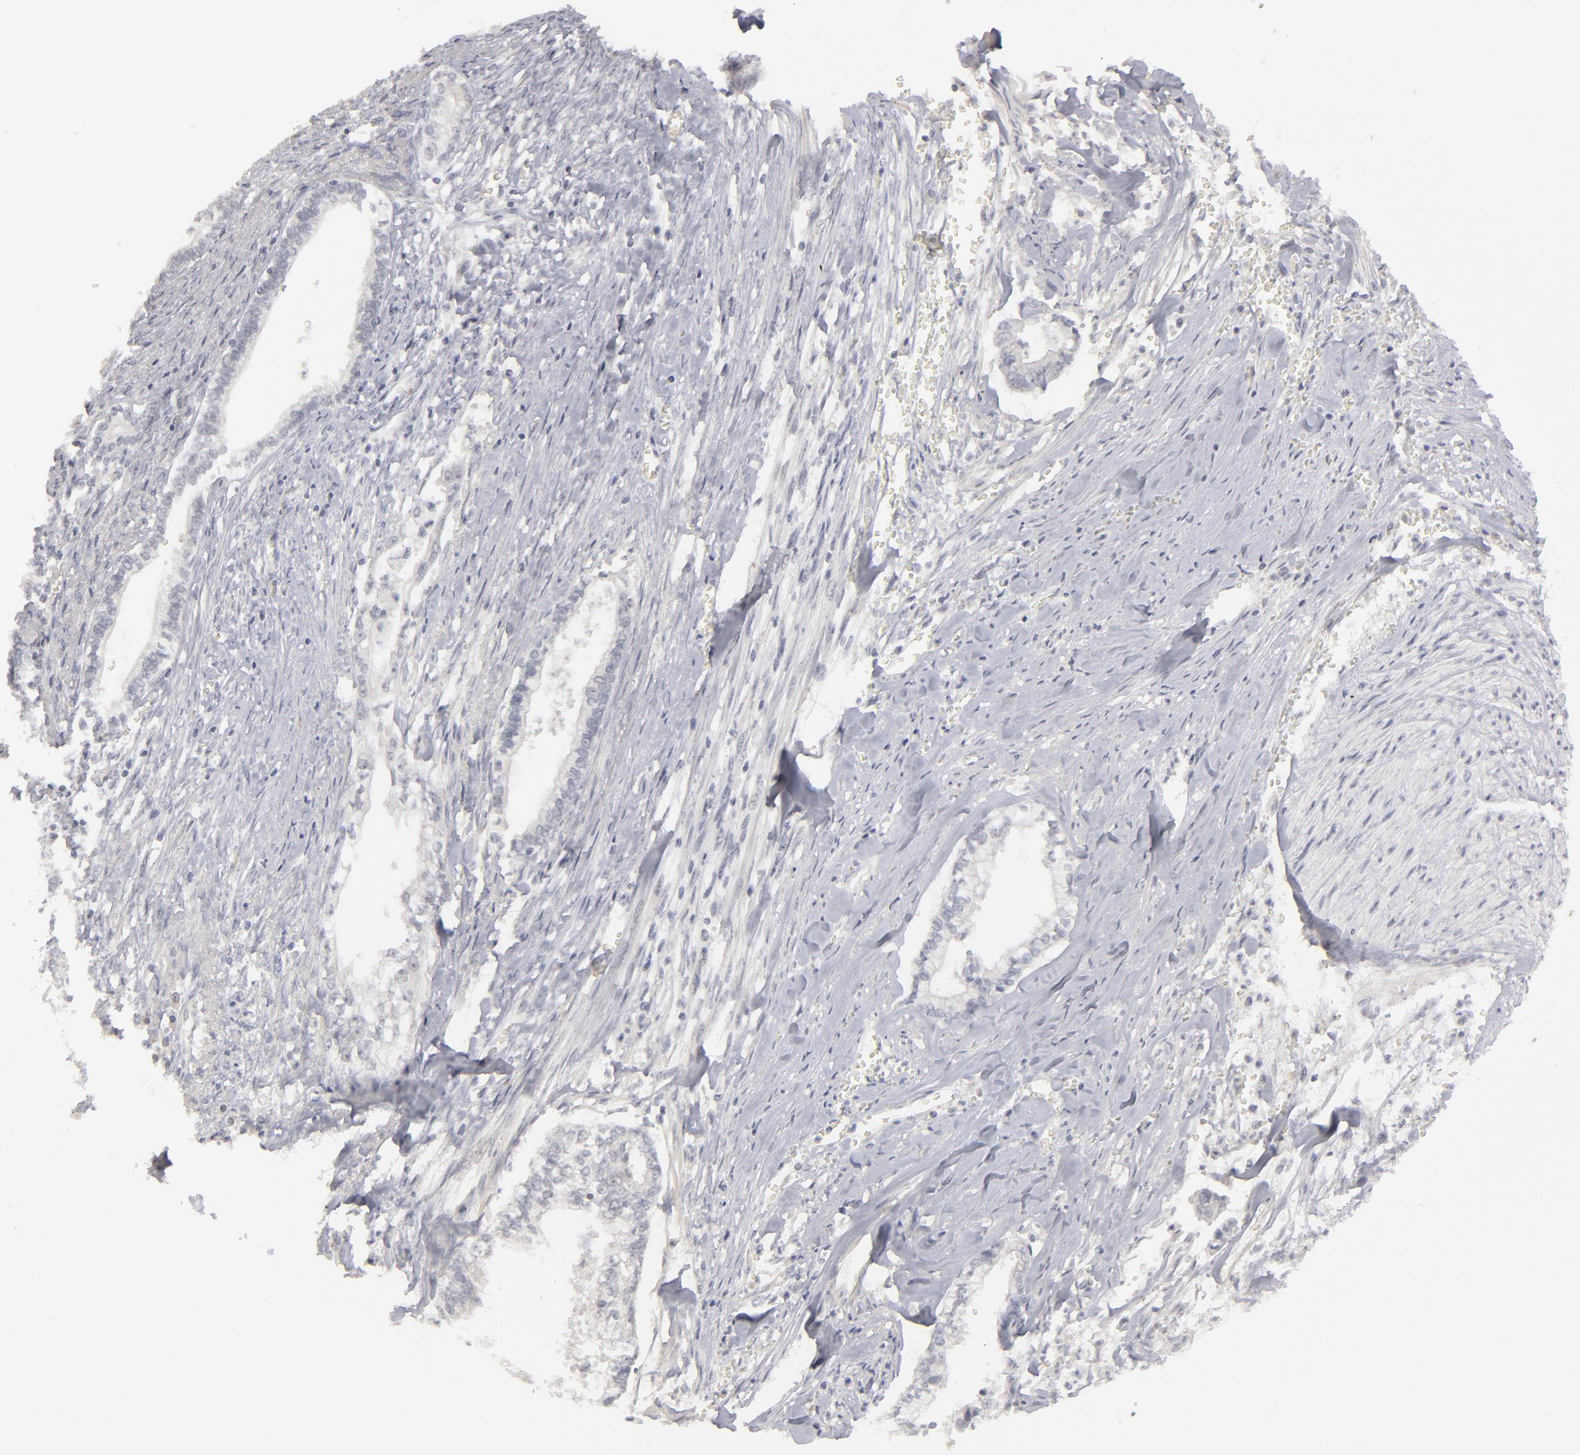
{"staining": {"intensity": "negative", "quantity": "none", "location": "none"}, "tissue": "liver cancer", "cell_type": "Tumor cells", "image_type": "cancer", "snomed": [{"axis": "morphology", "description": "Cholangiocarcinoma"}, {"axis": "topography", "description": "Liver"}], "caption": "Liver cancer (cholangiocarcinoma) stained for a protein using immunohistochemistry exhibits no expression tumor cells.", "gene": "KIAA1210", "patient": {"sex": "male", "age": 57}}